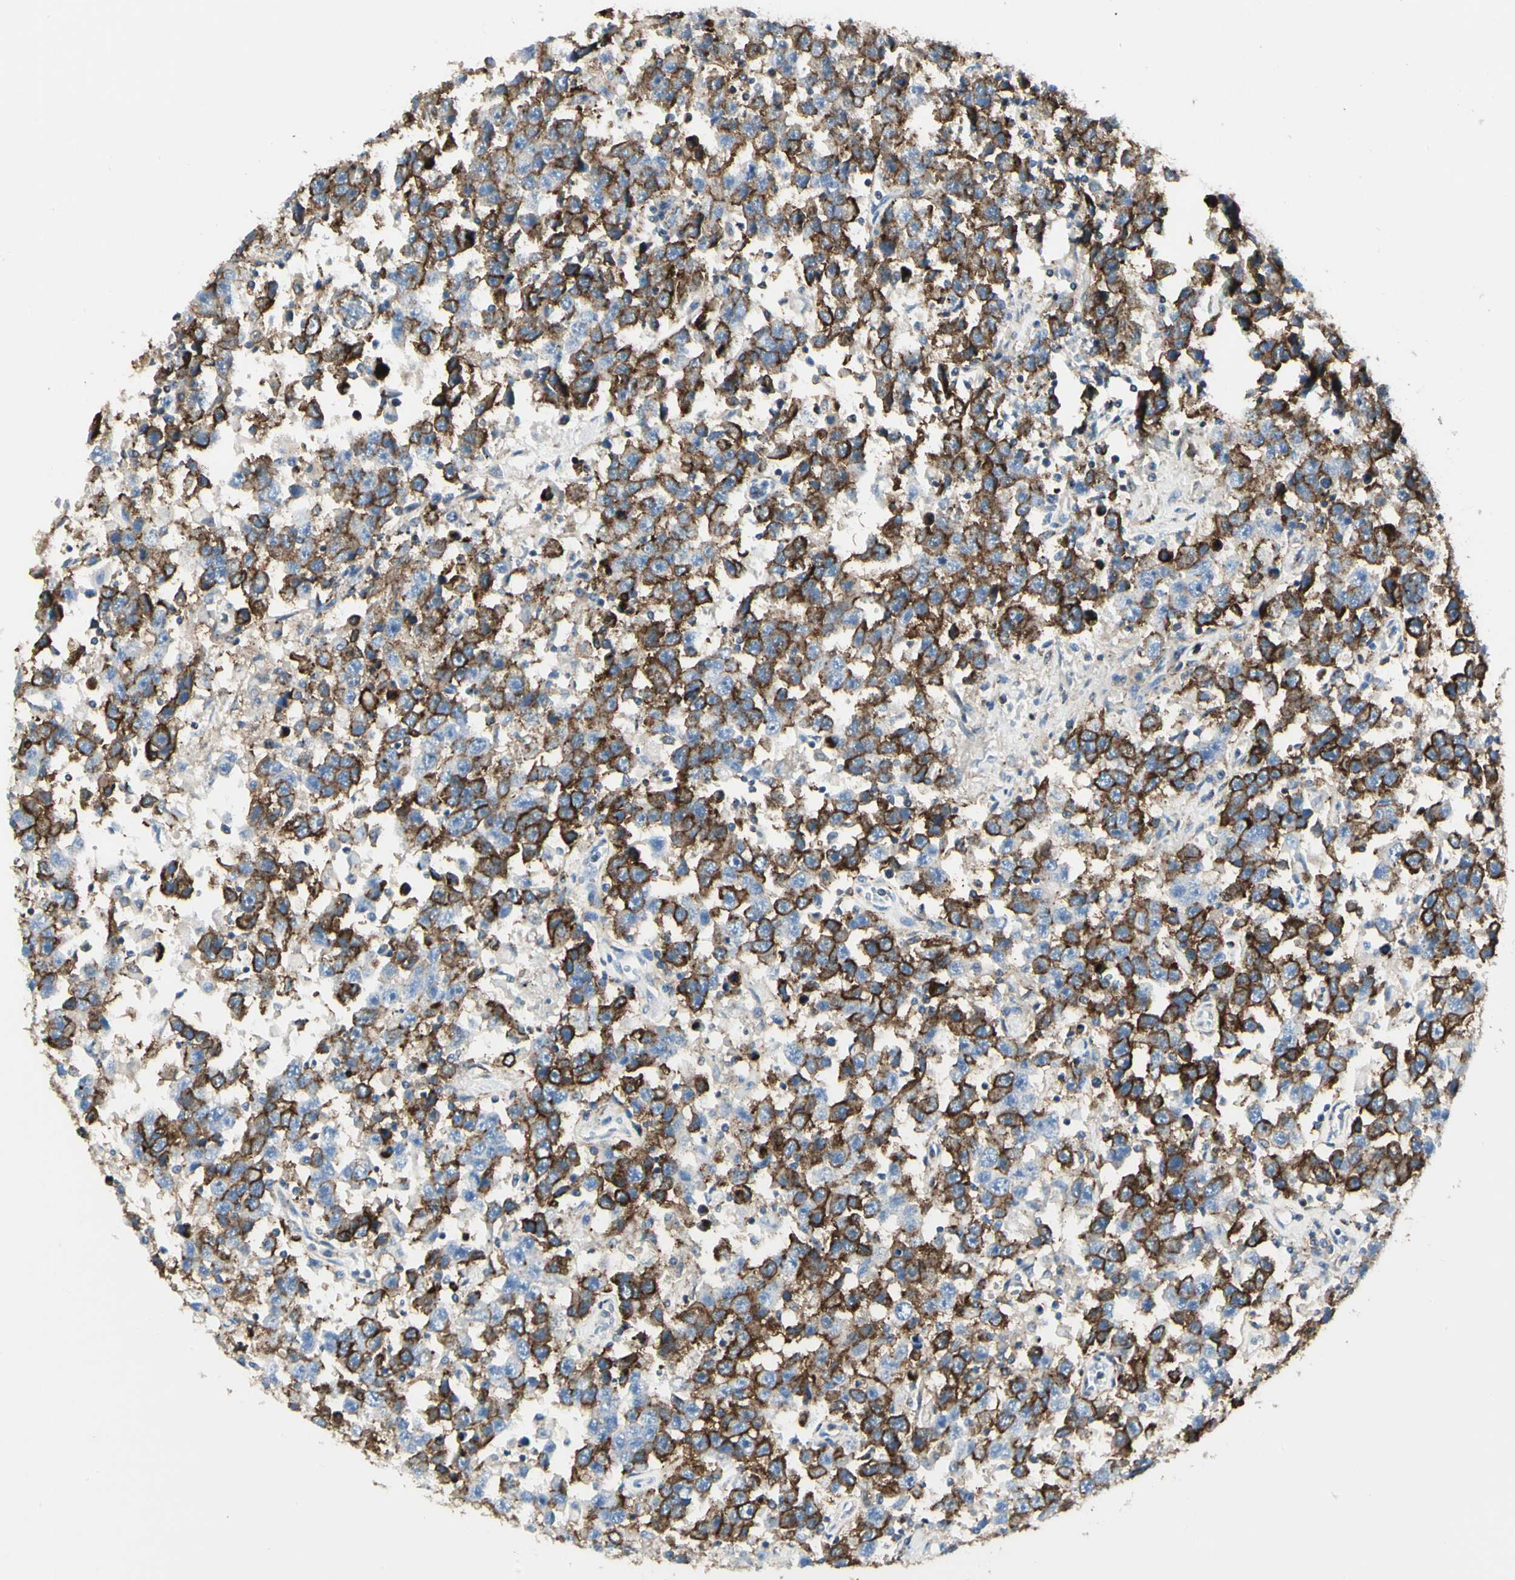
{"staining": {"intensity": "strong", "quantity": "25%-75%", "location": "cytoplasmic/membranous"}, "tissue": "testis cancer", "cell_type": "Tumor cells", "image_type": "cancer", "snomed": [{"axis": "morphology", "description": "Seminoma, NOS"}, {"axis": "topography", "description": "Testis"}], "caption": "Protein expression by immunohistochemistry displays strong cytoplasmic/membranous staining in about 25%-75% of tumor cells in testis cancer.", "gene": "CLEC2B", "patient": {"sex": "male", "age": 41}}